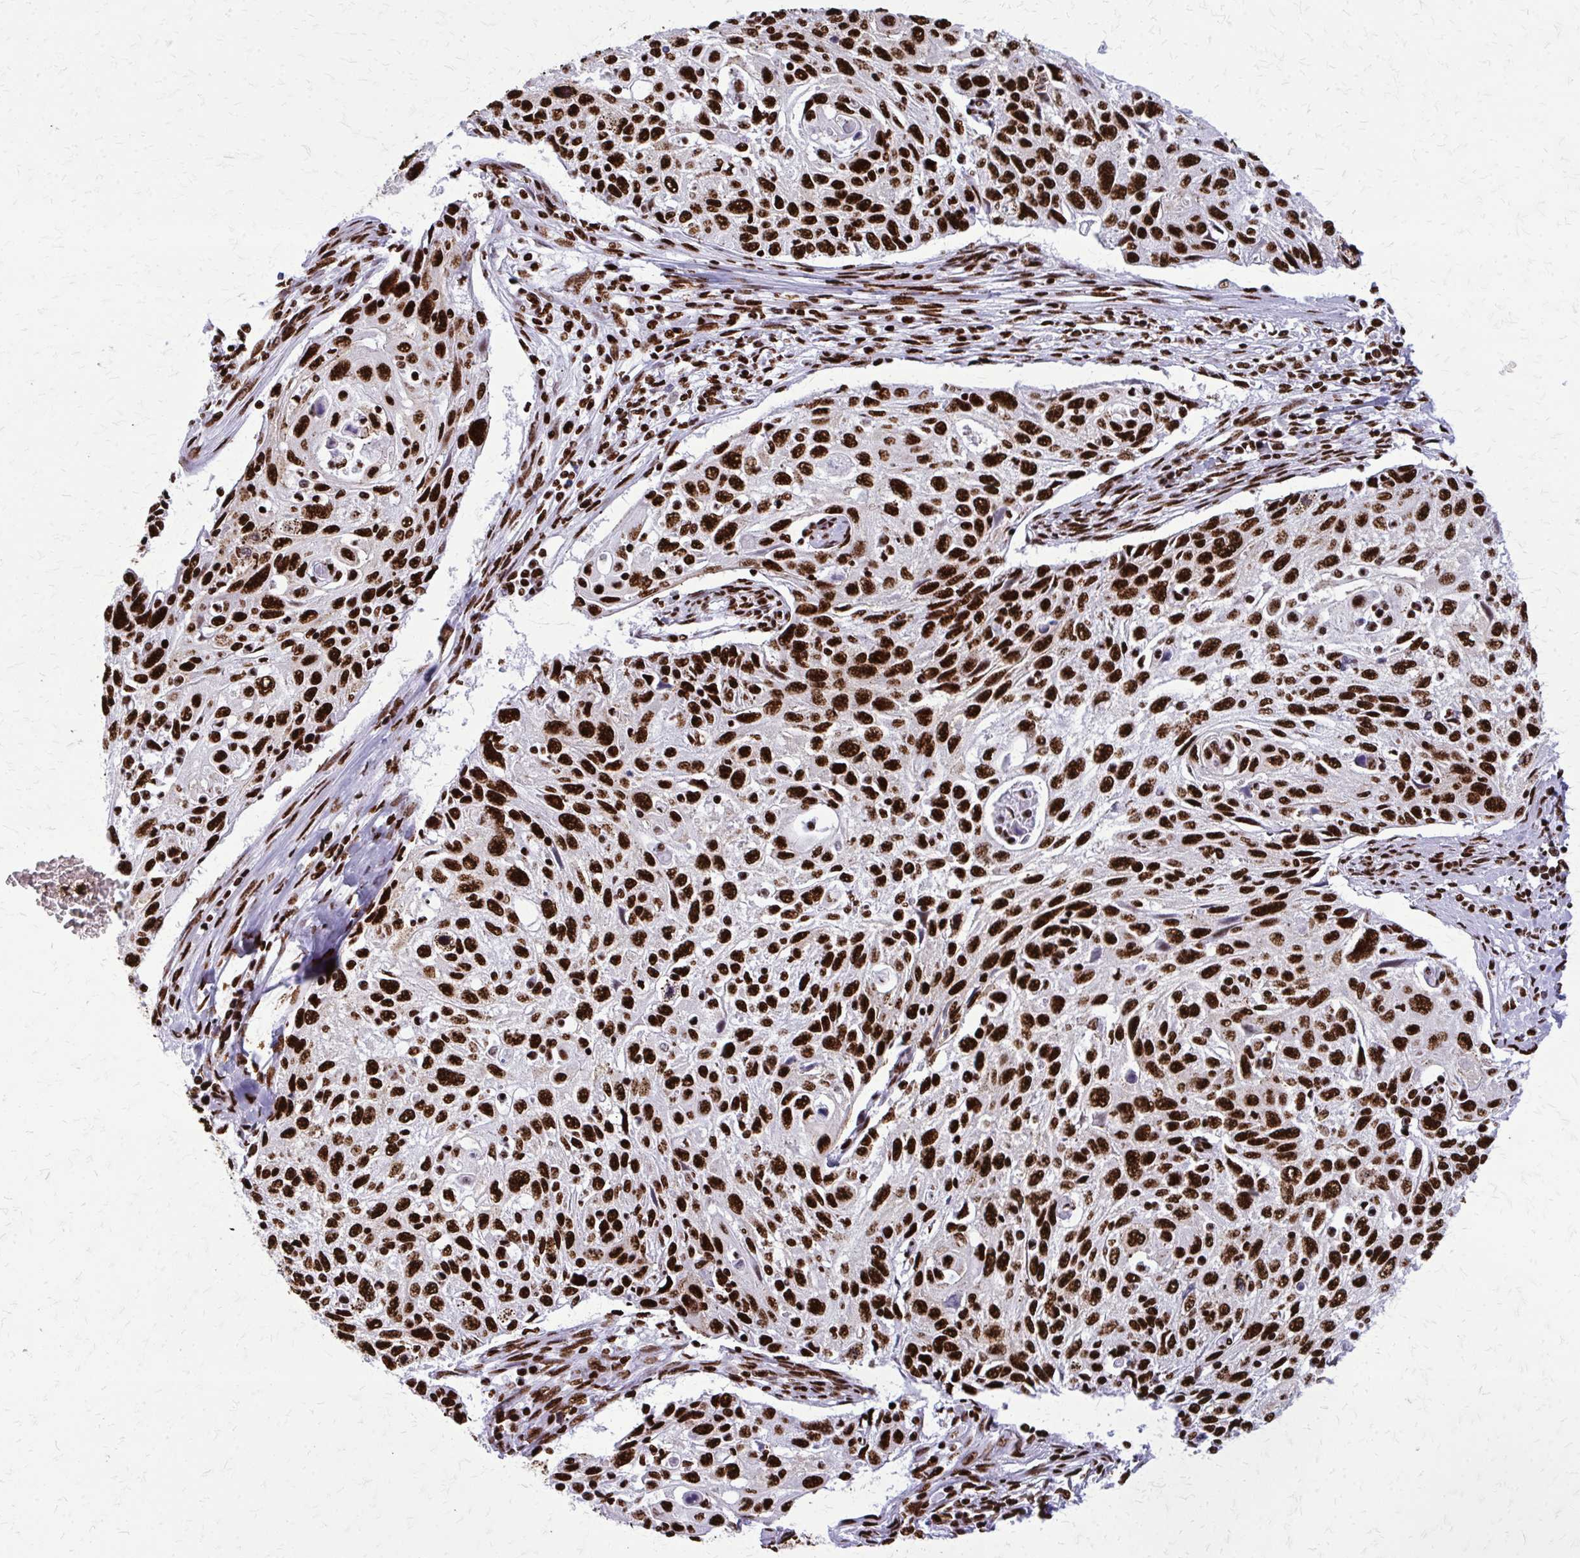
{"staining": {"intensity": "strong", "quantity": ">75%", "location": "nuclear"}, "tissue": "cervical cancer", "cell_type": "Tumor cells", "image_type": "cancer", "snomed": [{"axis": "morphology", "description": "Squamous cell carcinoma, NOS"}, {"axis": "topography", "description": "Cervix"}], "caption": "Protein expression analysis of human cervical squamous cell carcinoma reveals strong nuclear staining in approximately >75% of tumor cells.", "gene": "SFPQ", "patient": {"sex": "female", "age": 70}}